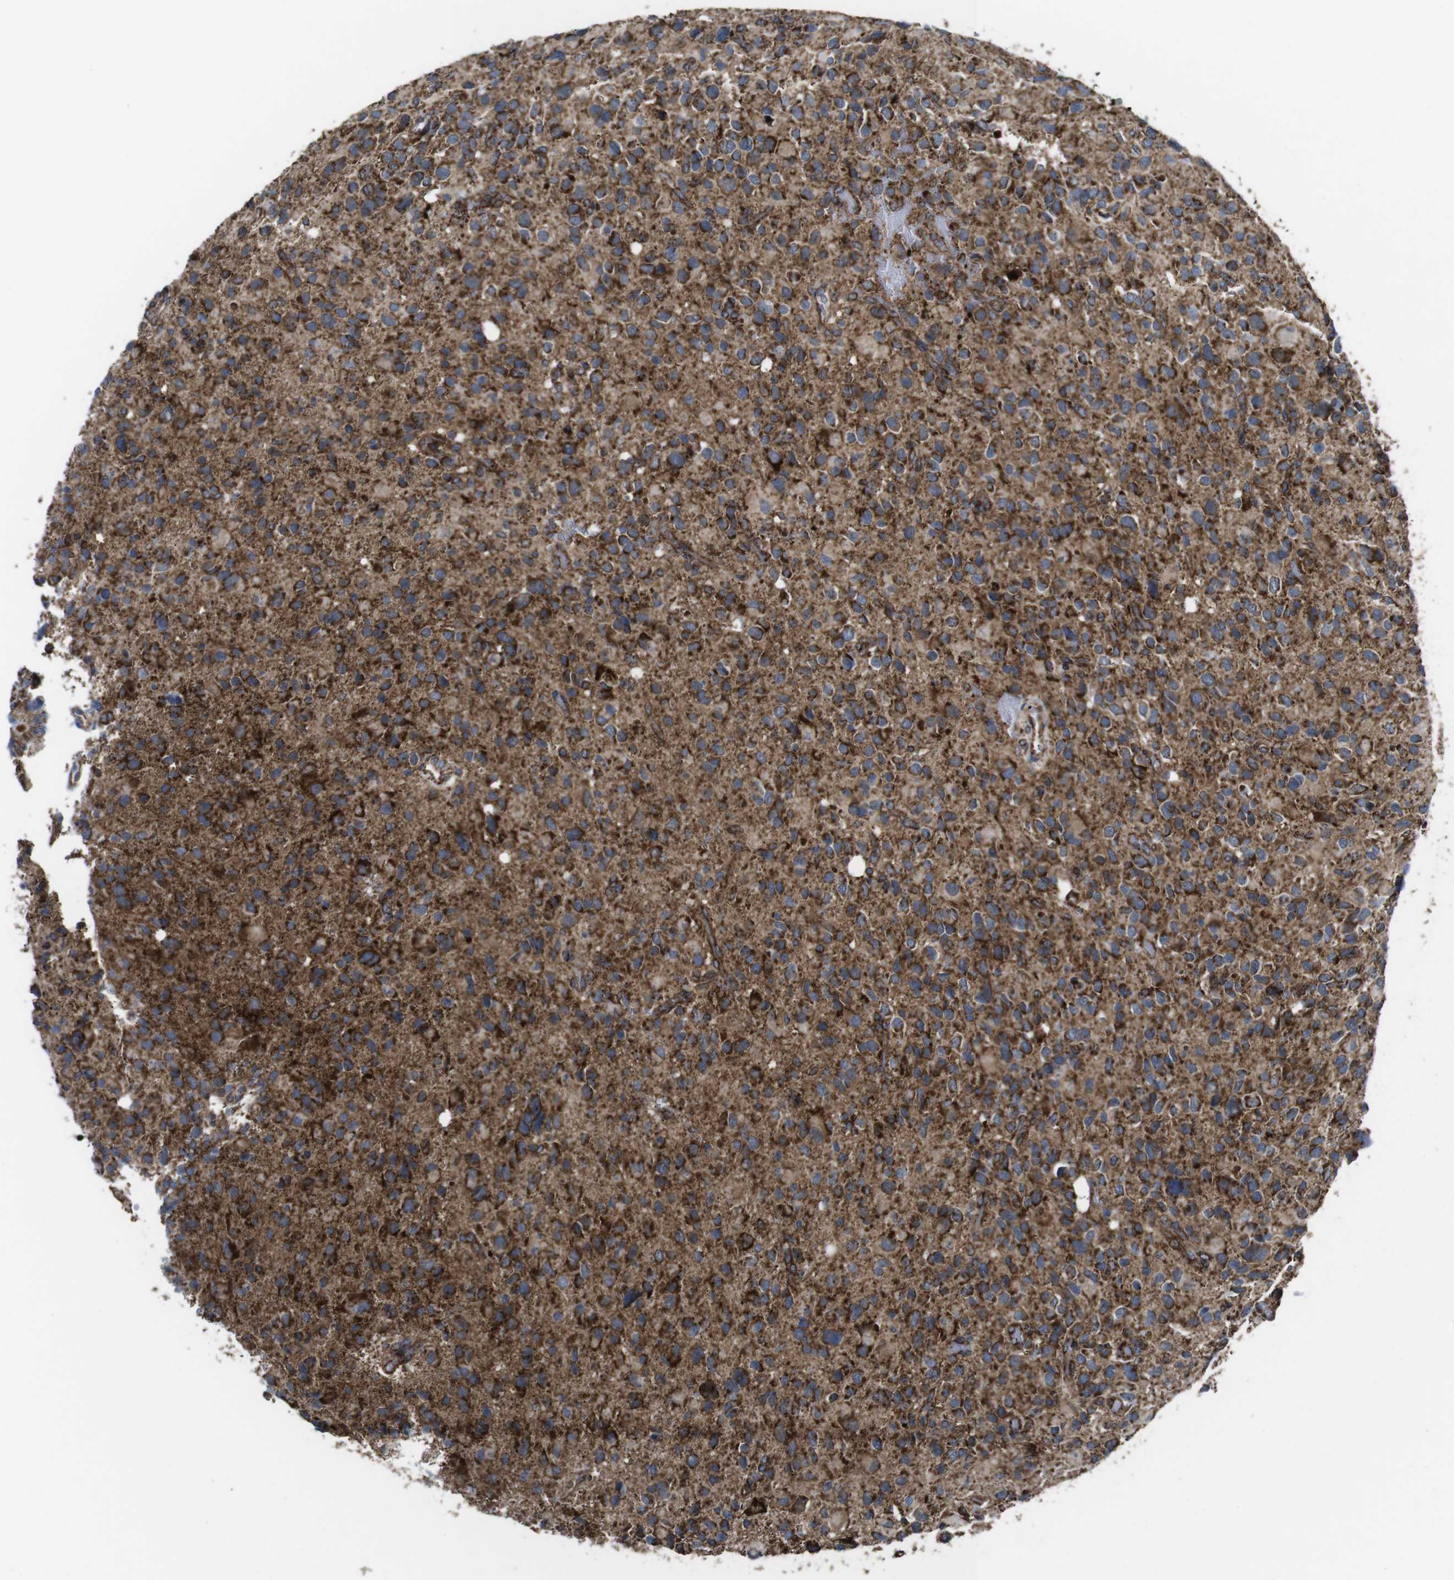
{"staining": {"intensity": "strong", "quantity": "25%-75%", "location": "cytoplasmic/membranous"}, "tissue": "glioma", "cell_type": "Tumor cells", "image_type": "cancer", "snomed": [{"axis": "morphology", "description": "Glioma, malignant, High grade"}, {"axis": "topography", "description": "Brain"}], "caption": "IHC of malignant high-grade glioma shows high levels of strong cytoplasmic/membranous expression in about 25%-75% of tumor cells.", "gene": "HK1", "patient": {"sex": "male", "age": 48}}